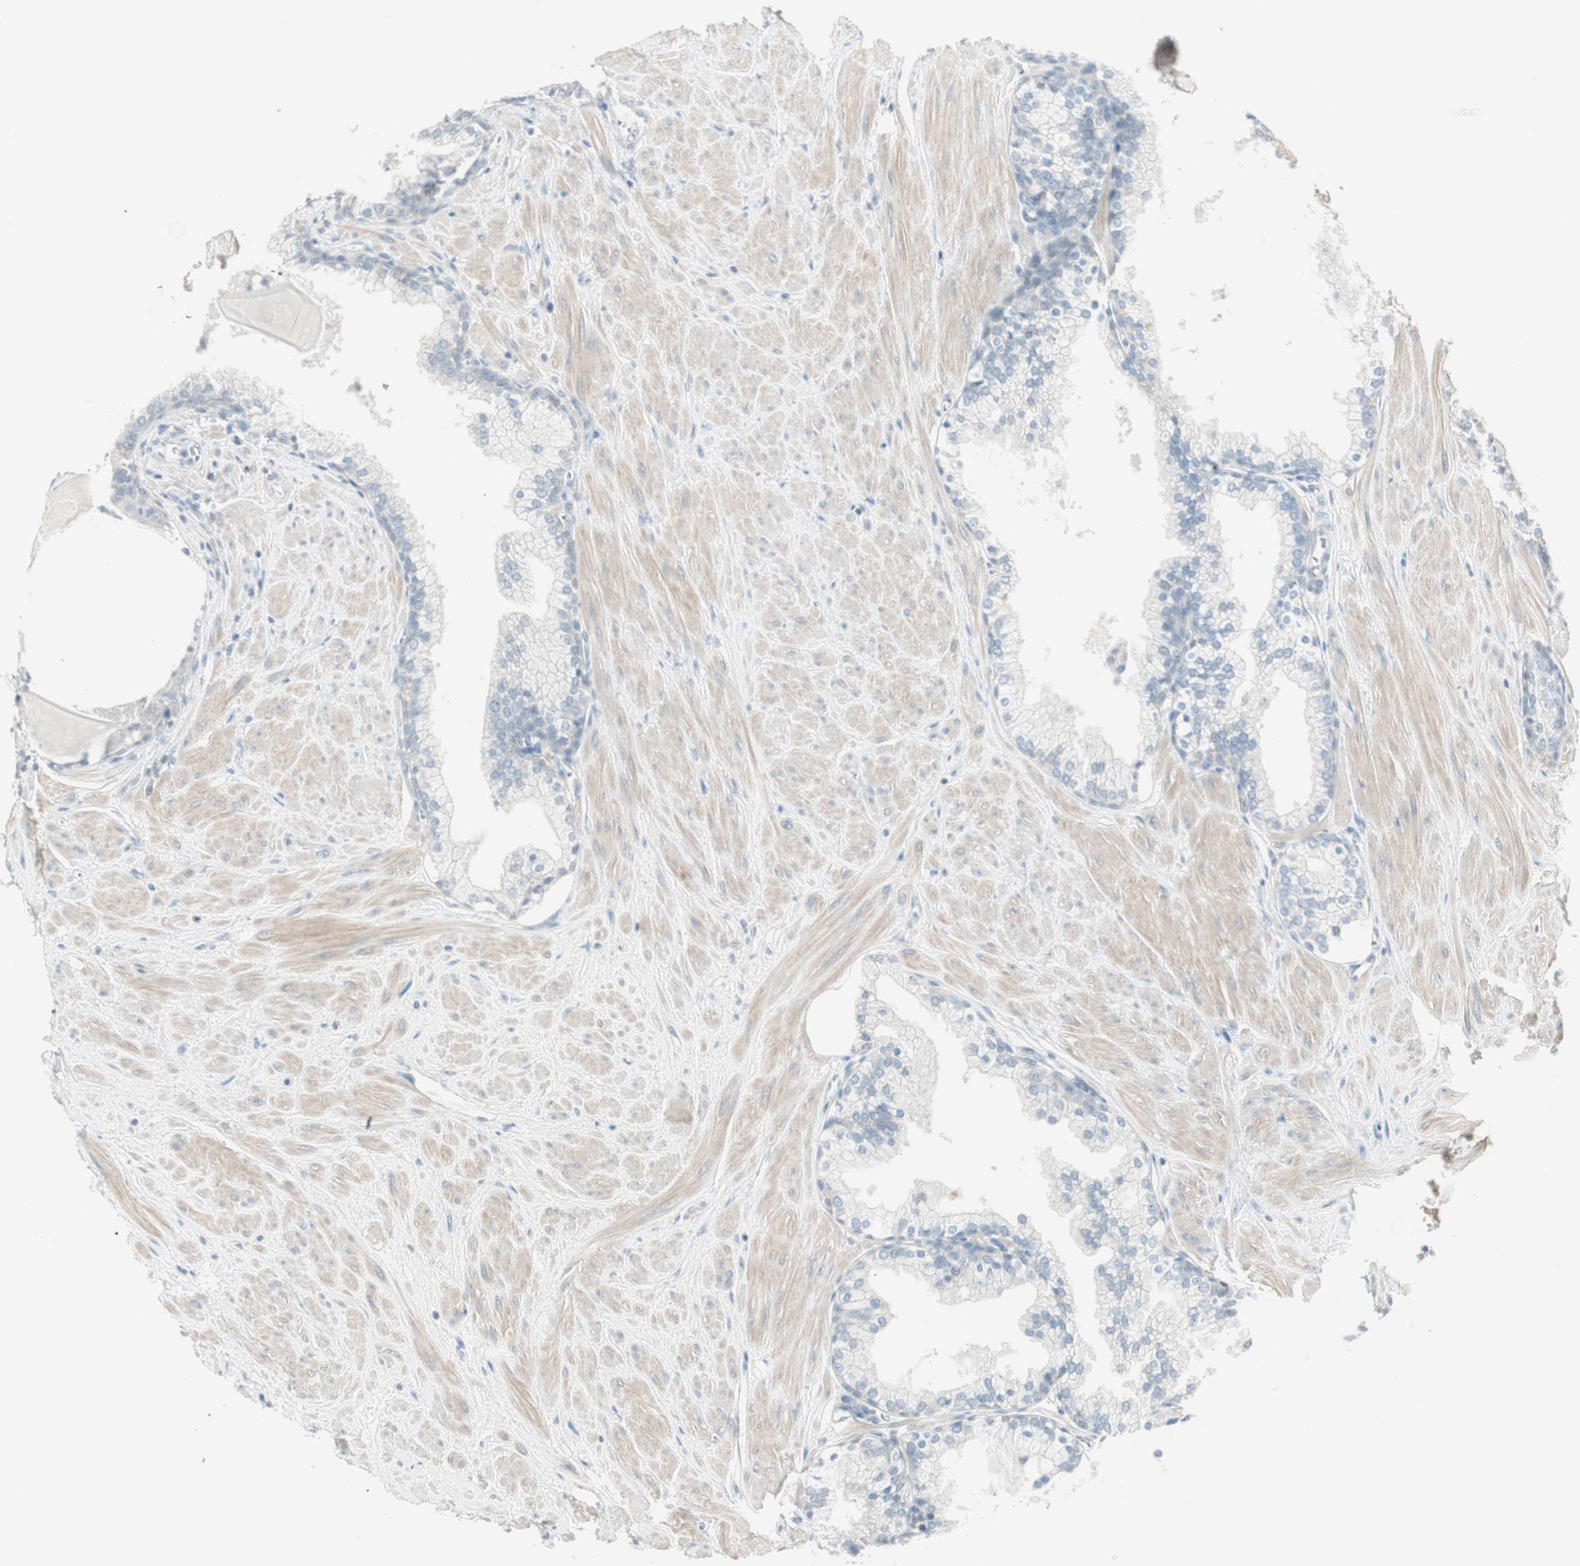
{"staining": {"intensity": "negative", "quantity": "none", "location": "none"}, "tissue": "prostate", "cell_type": "Glandular cells", "image_type": "normal", "snomed": [{"axis": "morphology", "description": "Normal tissue, NOS"}, {"axis": "topography", "description": "Prostate"}], "caption": "Micrograph shows no significant protein expression in glandular cells of unremarkable prostate. The staining was performed using DAB to visualize the protein expression in brown, while the nuclei were stained in blue with hematoxylin (Magnification: 20x).", "gene": "ITLN2", "patient": {"sex": "male", "age": 51}}